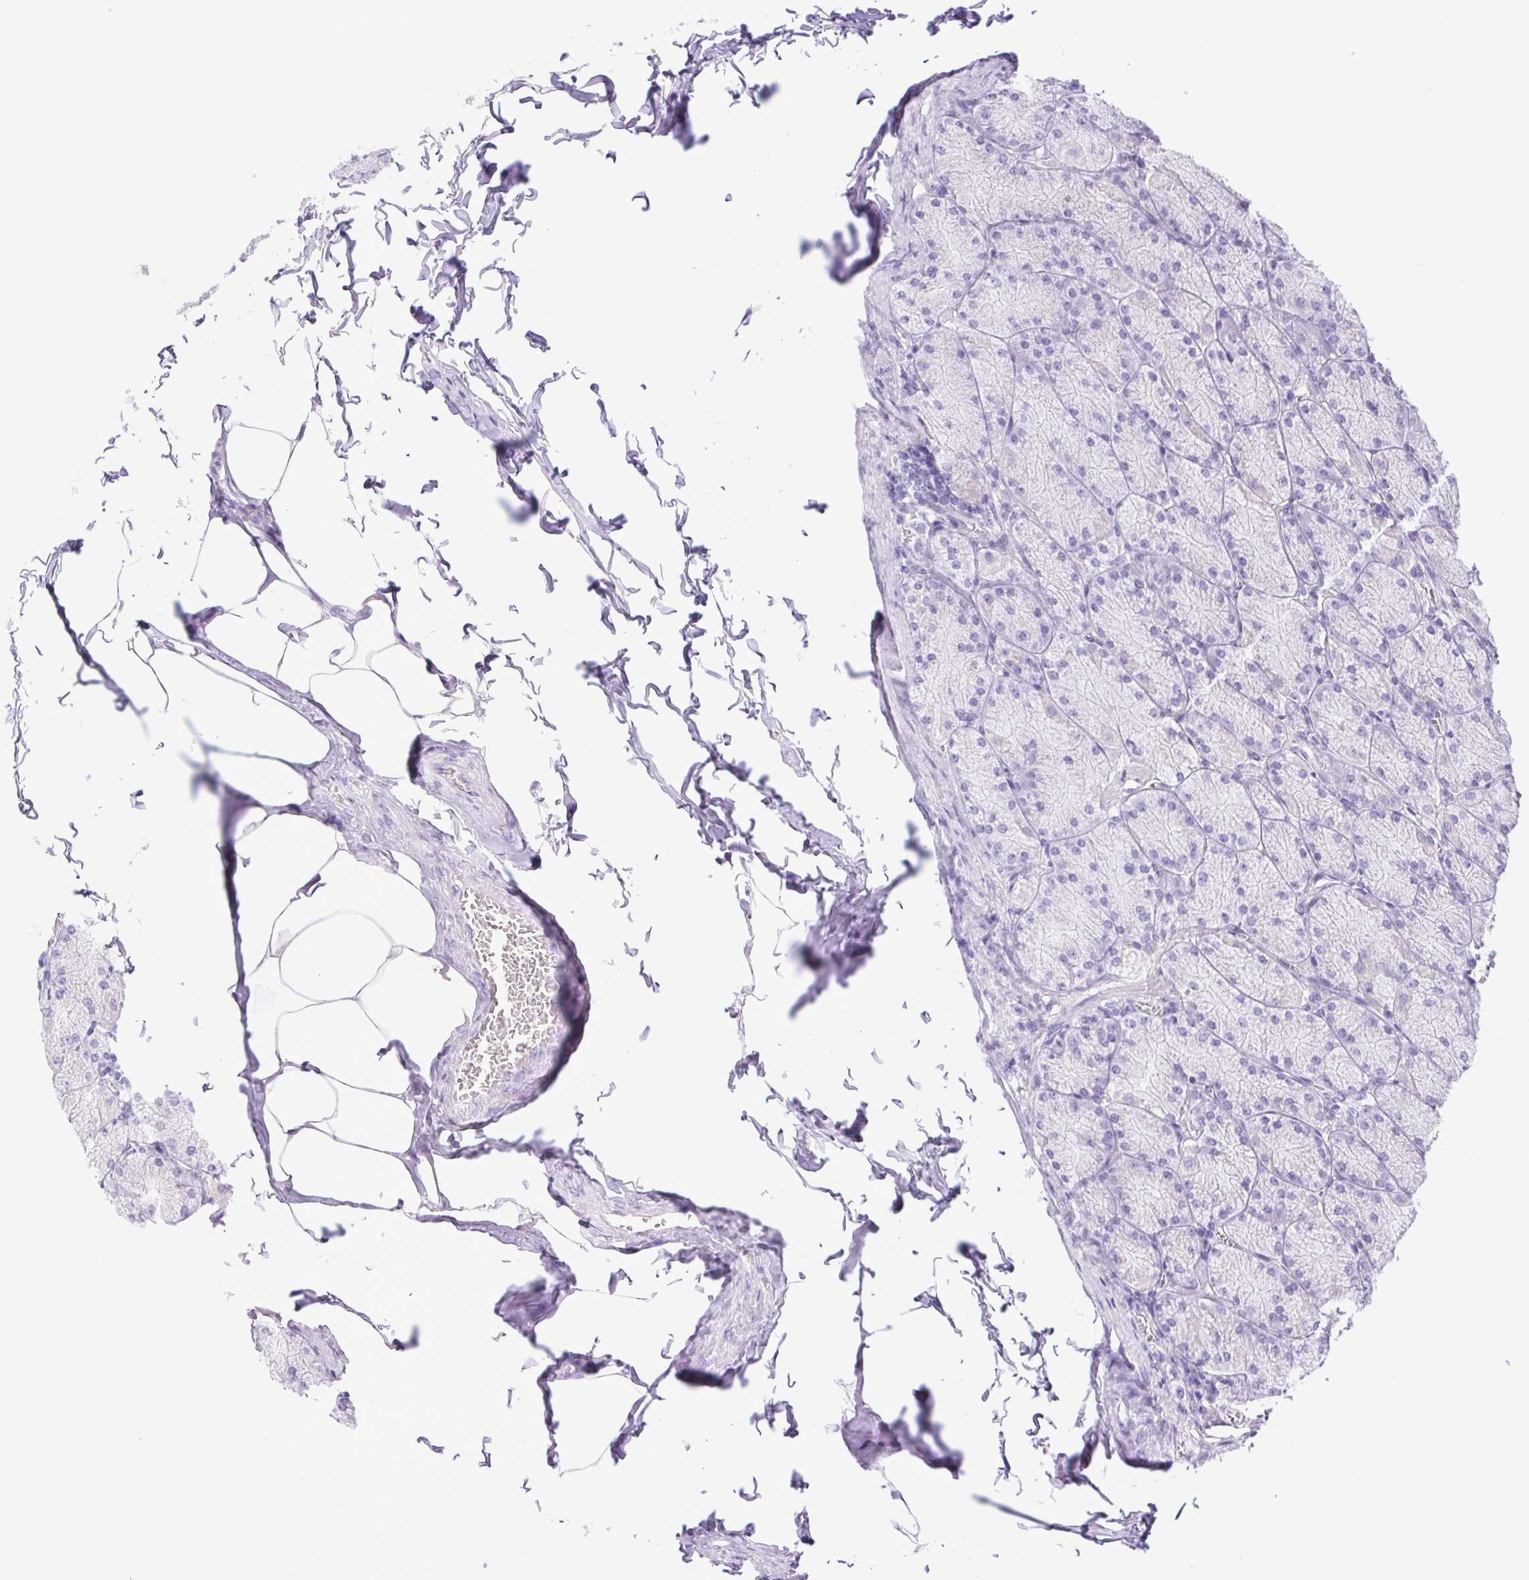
{"staining": {"intensity": "negative", "quantity": "none", "location": "none"}, "tissue": "stomach", "cell_type": "Glandular cells", "image_type": "normal", "snomed": [{"axis": "morphology", "description": "Normal tissue, NOS"}, {"axis": "topography", "description": "Stomach, upper"}], "caption": "DAB immunohistochemical staining of unremarkable human stomach exhibits no significant positivity in glandular cells. Brightfield microscopy of immunohistochemistry stained with DAB (brown) and hematoxylin (blue), captured at high magnification.", "gene": "CDSN", "patient": {"sex": "female", "age": 56}}